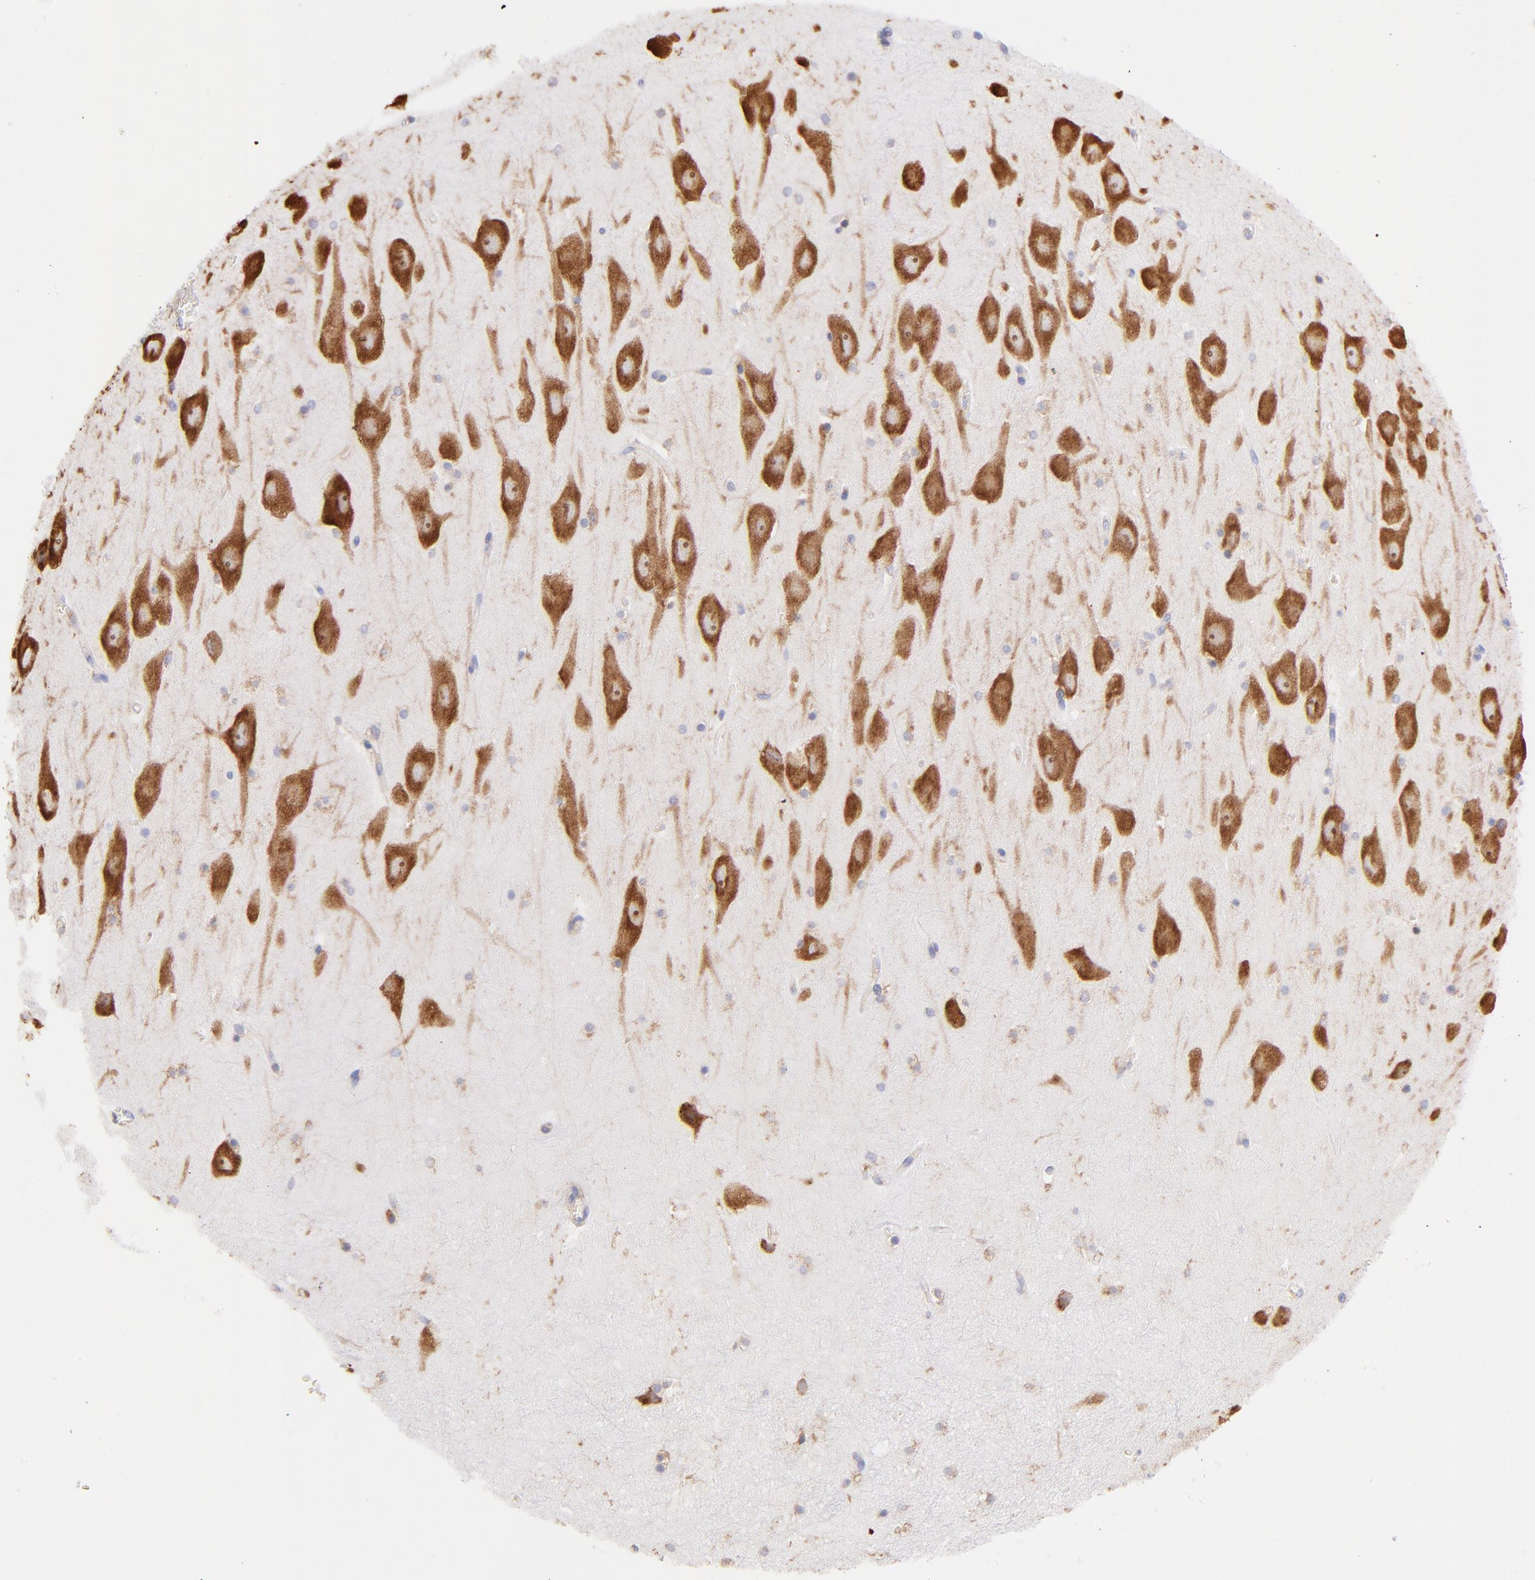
{"staining": {"intensity": "weak", "quantity": "<25%", "location": "cytoplasmic/membranous"}, "tissue": "hippocampus", "cell_type": "Glial cells", "image_type": "normal", "snomed": [{"axis": "morphology", "description": "Normal tissue, NOS"}, {"axis": "topography", "description": "Hippocampus"}], "caption": "A high-resolution micrograph shows IHC staining of normal hippocampus, which reveals no significant expression in glial cells. Brightfield microscopy of immunohistochemistry (IHC) stained with DAB (brown) and hematoxylin (blue), captured at high magnification.", "gene": "RPL30", "patient": {"sex": "male", "age": 45}}